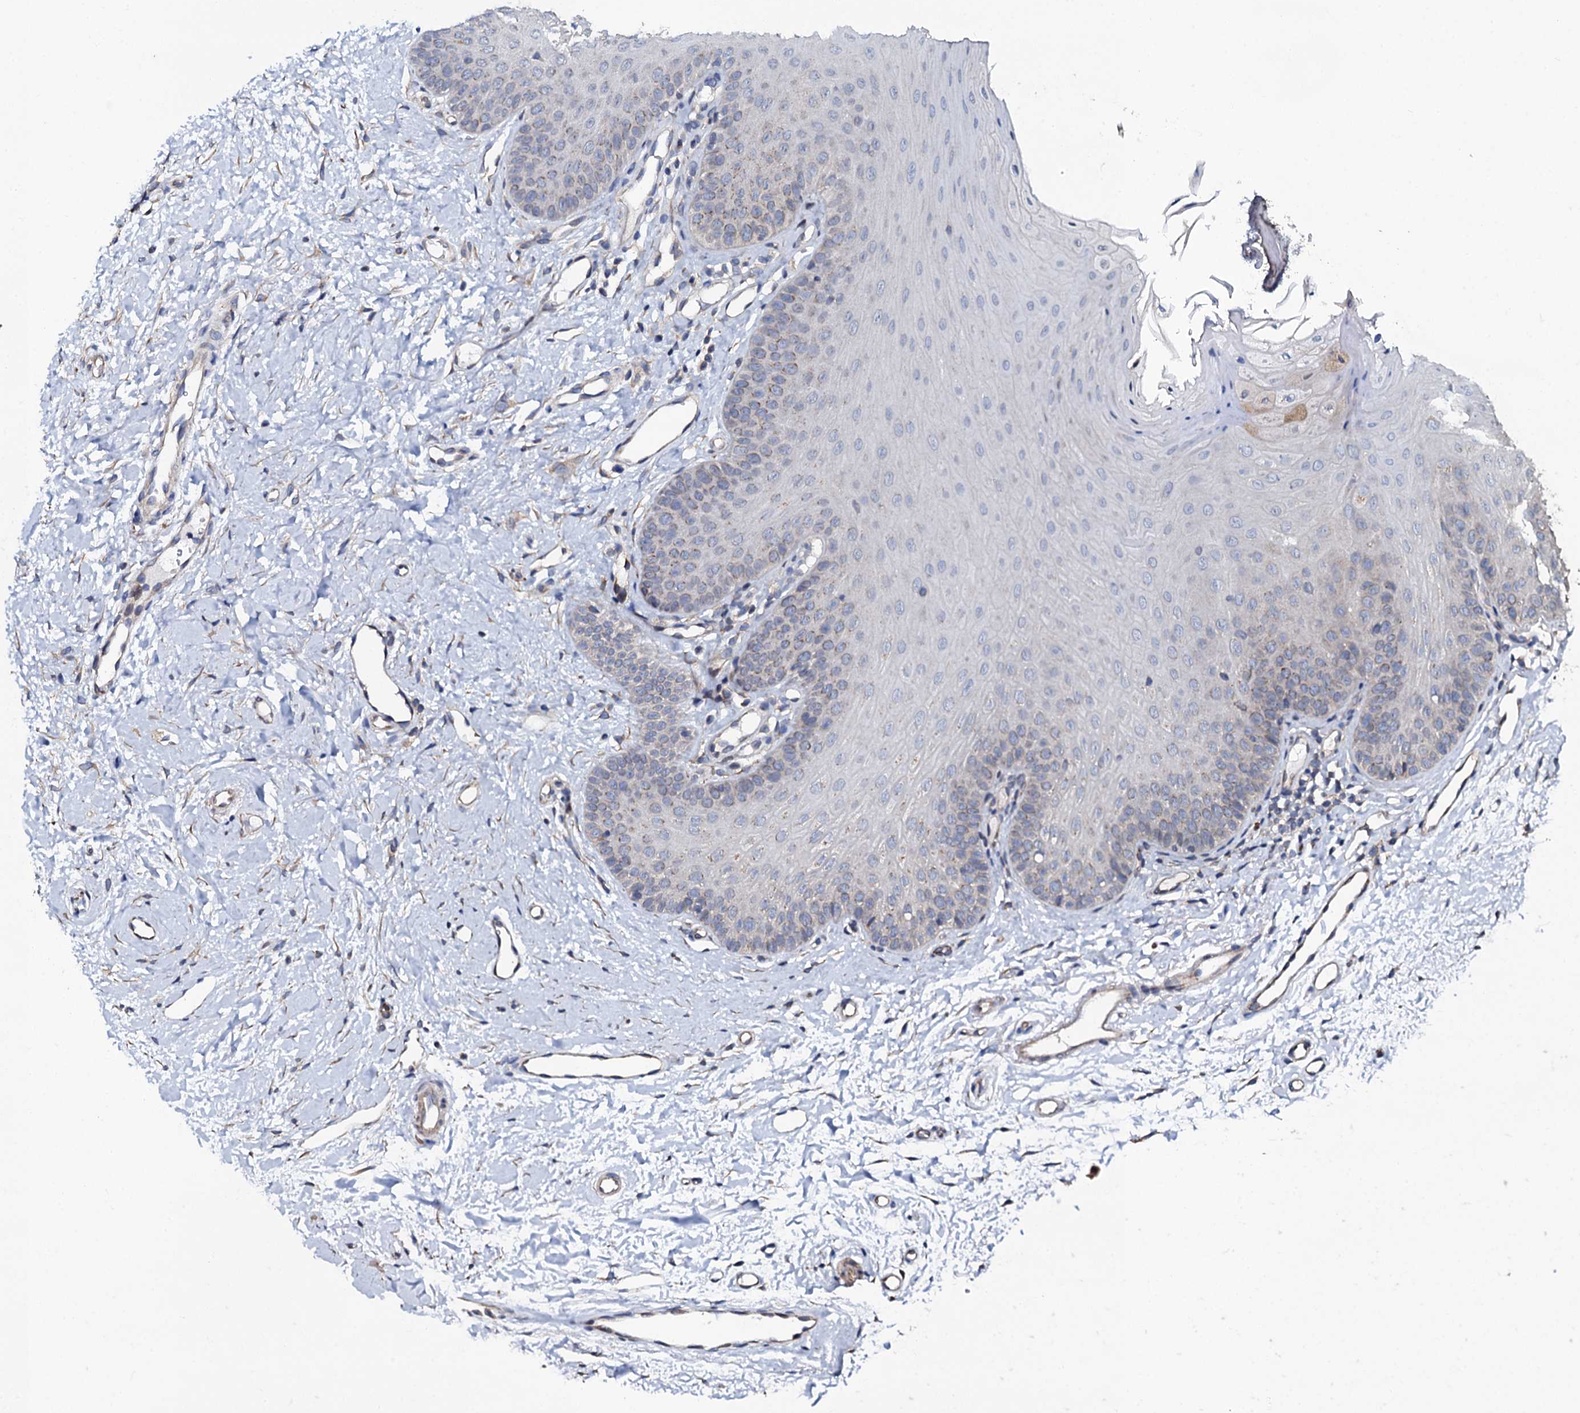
{"staining": {"intensity": "weak", "quantity": "<25%", "location": "cytoplasmic/membranous"}, "tissue": "oral mucosa", "cell_type": "Squamous epithelial cells", "image_type": "normal", "snomed": [{"axis": "morphology", "description": "Normal tissue, NOS"}, {"axis": "topography", "description": "Oral tissue"}], "caption": "A photomicrograph of oral mucosa stained for a protein displays no brown staining in squamous epithelial cells.", "gene": "GLCE", "patient": {"sex": "female", "age": 68}}